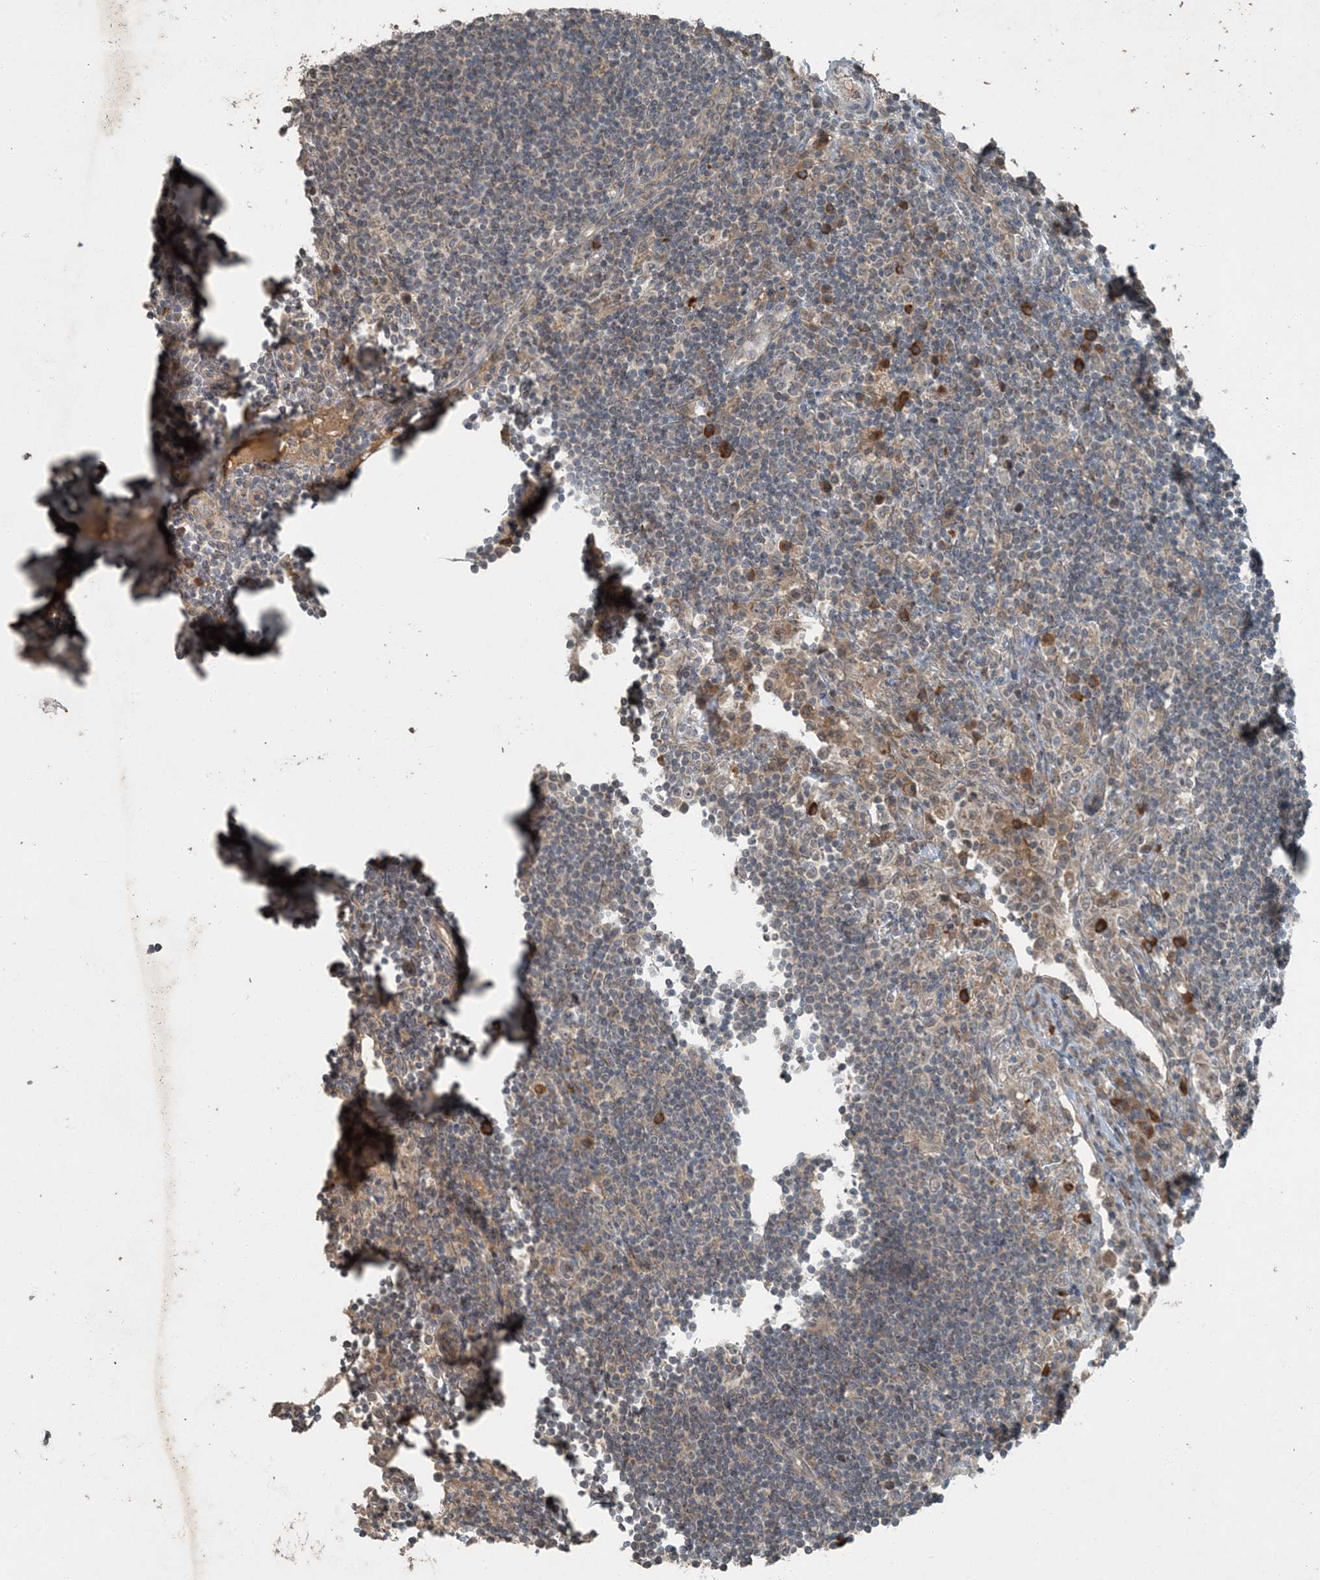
{"staining": {"intensity": "moderate", "quantity": "<25%", "location": "cytoplasmic/membranous"}, "tissue": "lymph node", "cell_type": "Non-germinal center cells", "image_type": "normal", "snomed": [{"axis": "morphology", "description": "Normal tissue, NOS"}, {"axis": "topography", "description": "Lymph node"}], "caption": "The photomicrograph reveals staining of normal lymph node, revealing moderate cytoplasmic/membranous protein positivity (brown color) within non-germinal center cells.", "gene": "MDN1", "patient": {"sex": "female", "age": 53}}